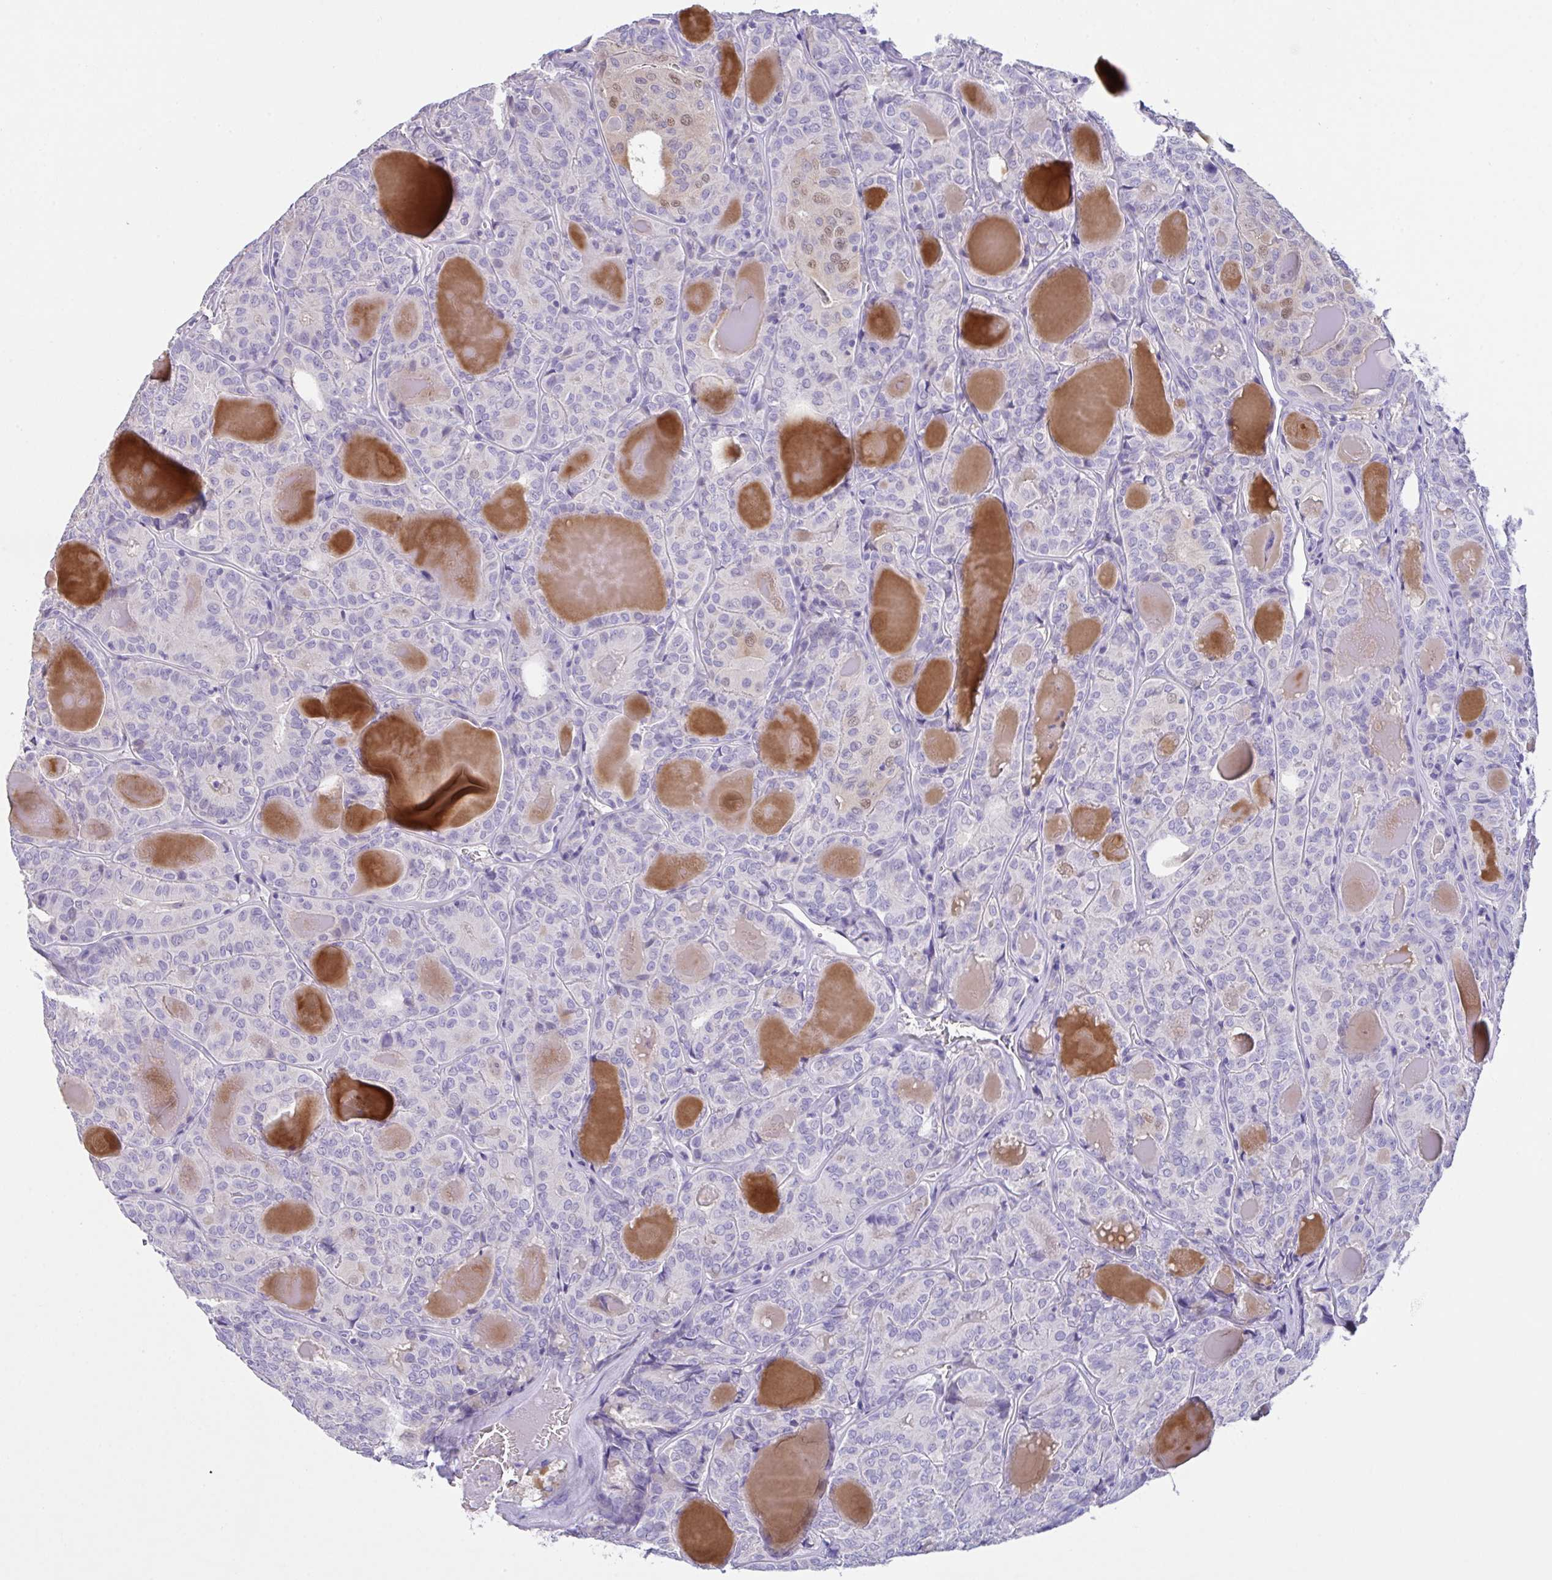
{"staining": {"intensity": "negative", "quantity": "none", "location": "none"}, "tissue": "thyroid cancer", "cell_type": "Tumor cells", "image_type": "cancer", "snomed": [{"axis": "morphology", "description": "Papillary adenocarcinoma, NOS"}, {"axis": "topography", "description": "Thyroid gland"}], "caption": "Immunohistochemical staining of papillary adenocarcinoma (thyroid) shows no significant expression in tumor cells. Nuclei are stained in blue.", "gene": "CA10", "patient": {"sex": "female", "age": 72}}